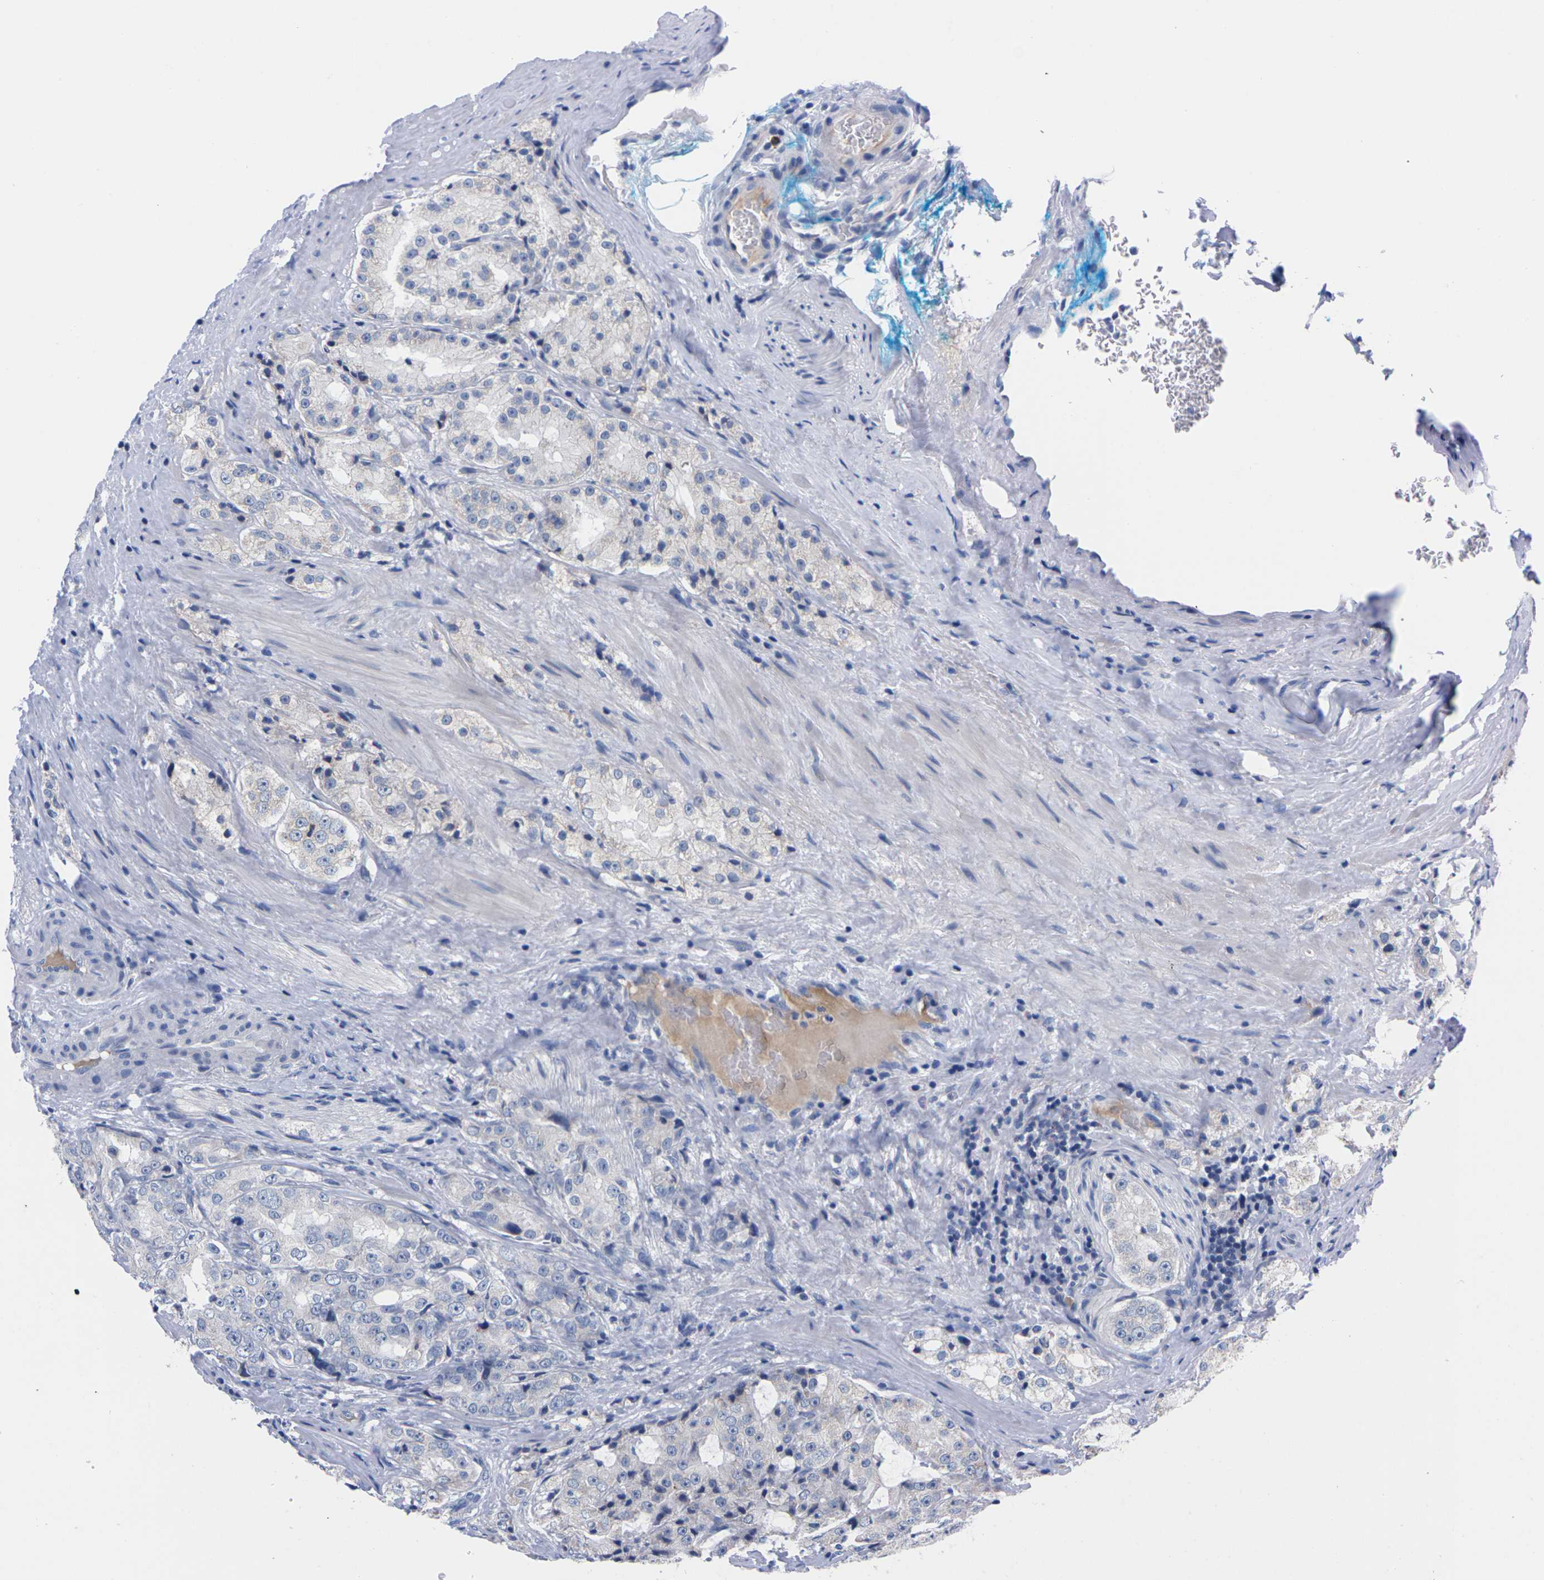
{"staining": {"intensity": "negative", "quantity": "none", "location": "none"}, "tissue": "prostate cancer", "cell_type": "Tumor cells", "image_type": "cancer", "snomed": [{"axis": "morphology", "description": "Adenocarcinoma, High grade"}, {"axis": "topography", "description": "Prostate"}], "caption": "Immunohistochemistry (IHC) micrograph of neoplastic tissue: prostate high-grade adenocarcinoma stained with DAB (3,3'-diaminobenzidine) reveals no significant protein positivity in tumor cells. (Stains: DAB (3,3'-diaminobenzidine) immunohistochemistry (IHC) with hematoxylin counter stain, Microscopy: brightfield microscopy at high magnification).", "gene": "FAM210A", "patient": {"sex": "male", "age": 73}}